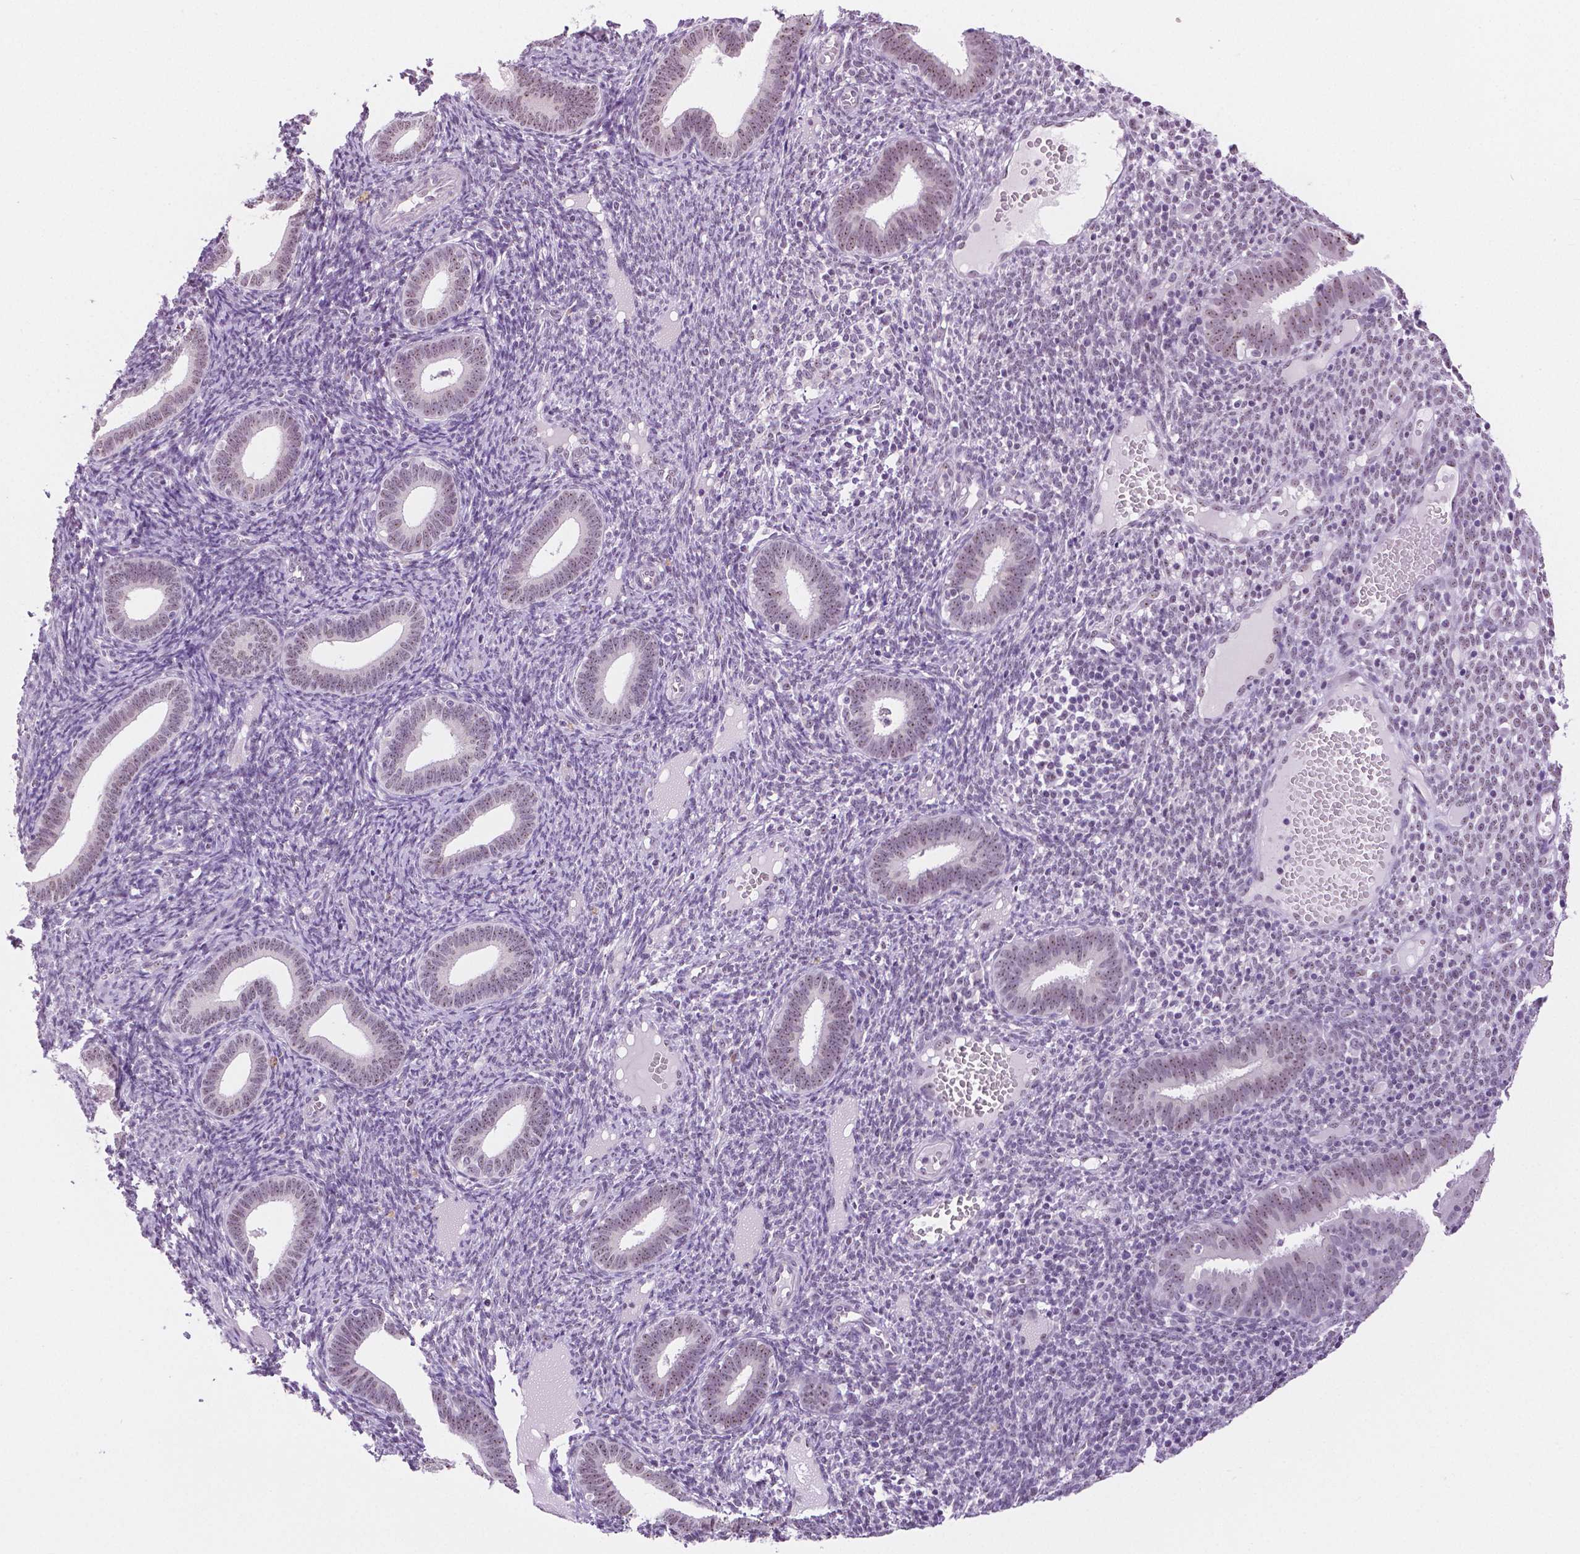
{"staining": {"intensity": "negative", "quantity": "none", "location": "none"}, "tissue": "endometrium", "cell_type": "Cells in endometrial stroma", "image_type": "normal", "snomed": [{"axis": "morphology", "description": "Normal tissue, NOS"}, {"axis": "topography", "description": "Endometrium"}], "caption": "The photomicrograph exhibits no staining of cells in endometrial stroma in benign endometrium. The staining is performed using DAB (3,3'-diaminobenzidine) brown chromogen with nuclei counter-stained in using hematoxylin.", "gene": "NHP2", "patient": {"sex": "female", "age": 41}}